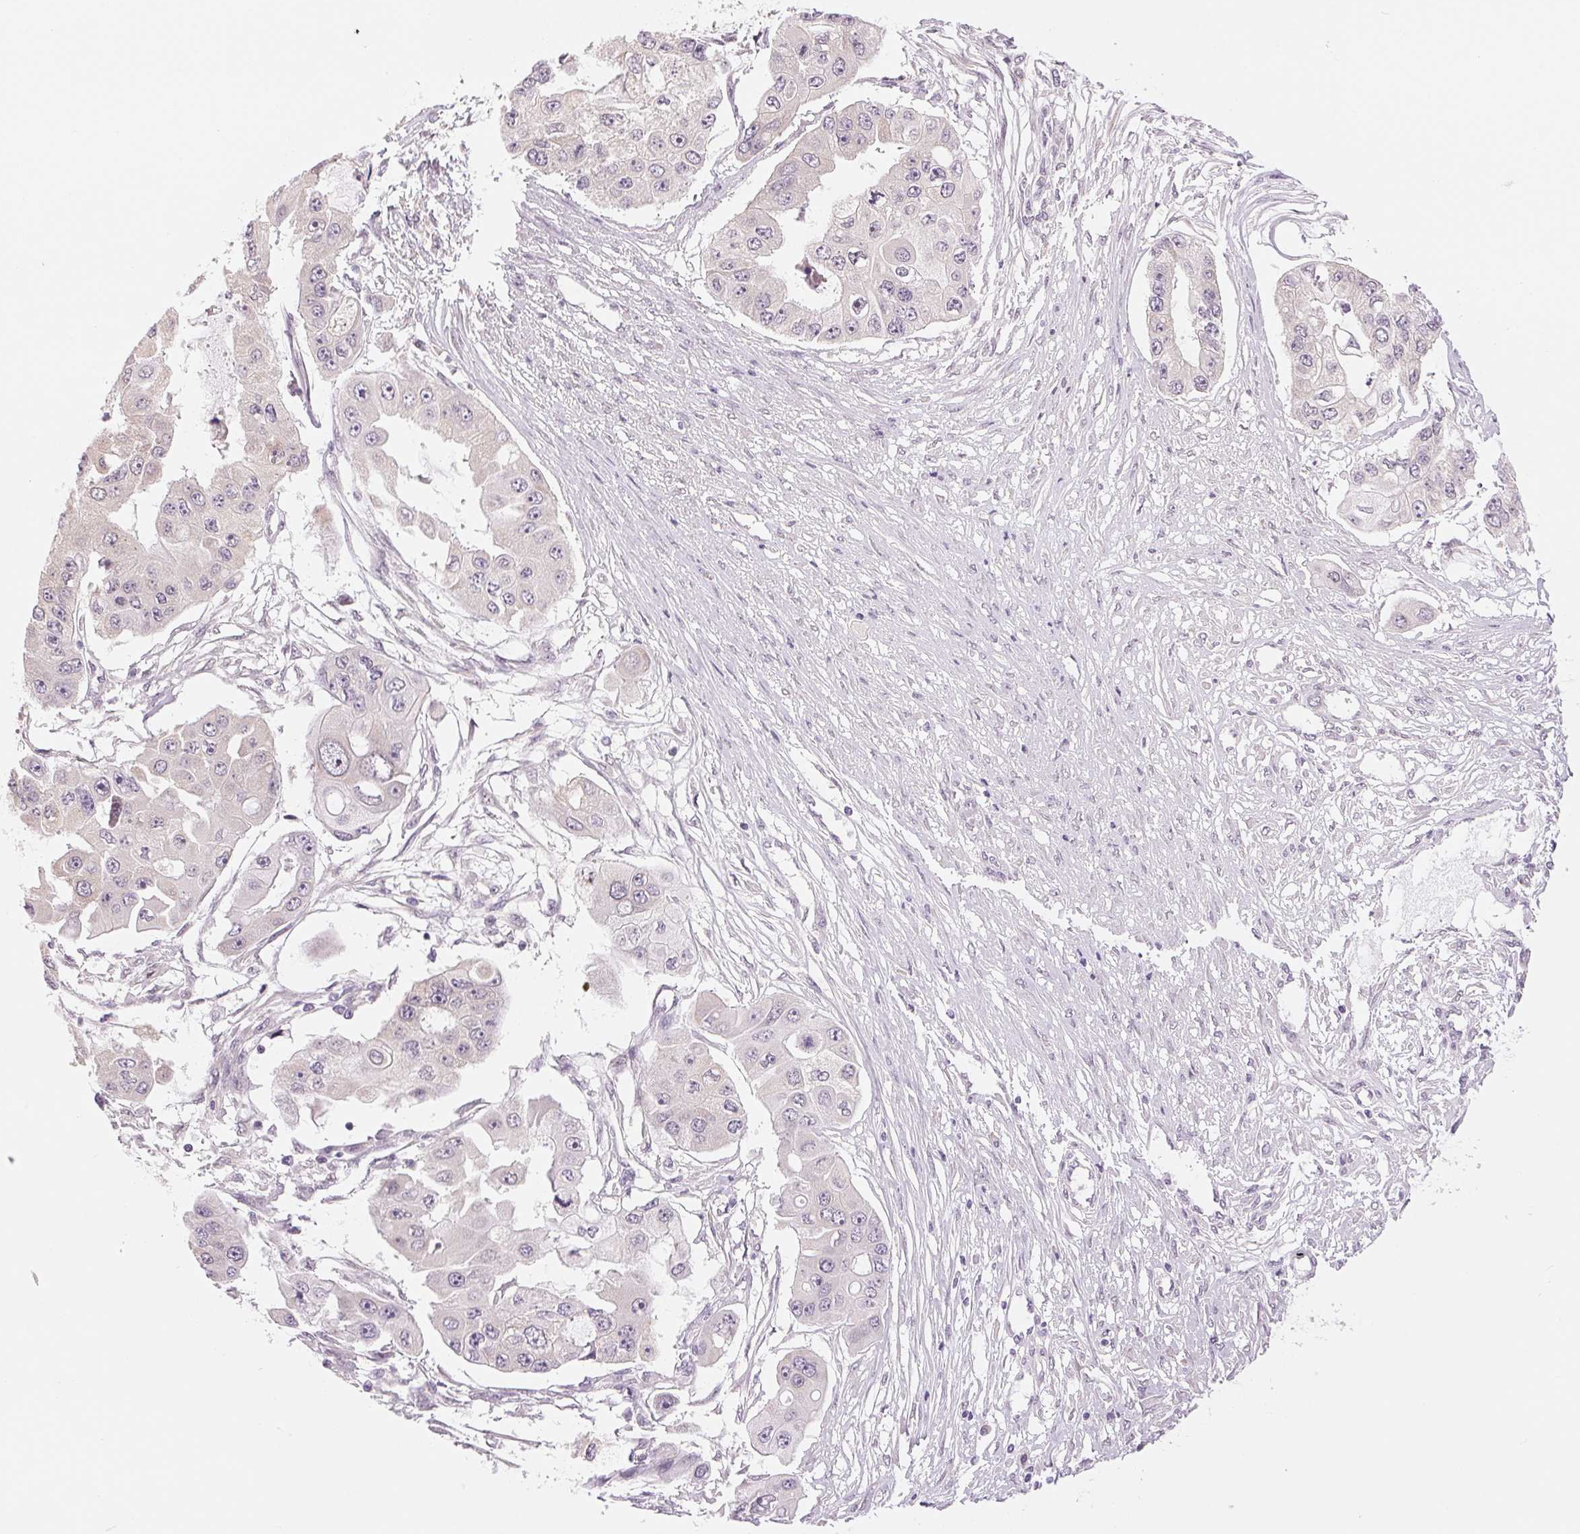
{"staining": {"intensity": "negative", "quantity": "none", "location": "none"}, "tissue": "ovarian cancer", "cell_type": "Tumor cells", "image_type": "cancer", "snomed": [{"axis": "morphology", "description": "Cystadenocarcinoma, serous, NOS"}, {"axis": "topography", "description": "Ovary"}], "caption": "Immunohistochemistry histopathology image of human ovarian cancer stained for a protein (brown), which reveals no positivity in tumor cells.", "gene": "ERI3", "patient": {"sex": "female", "age": 56}}